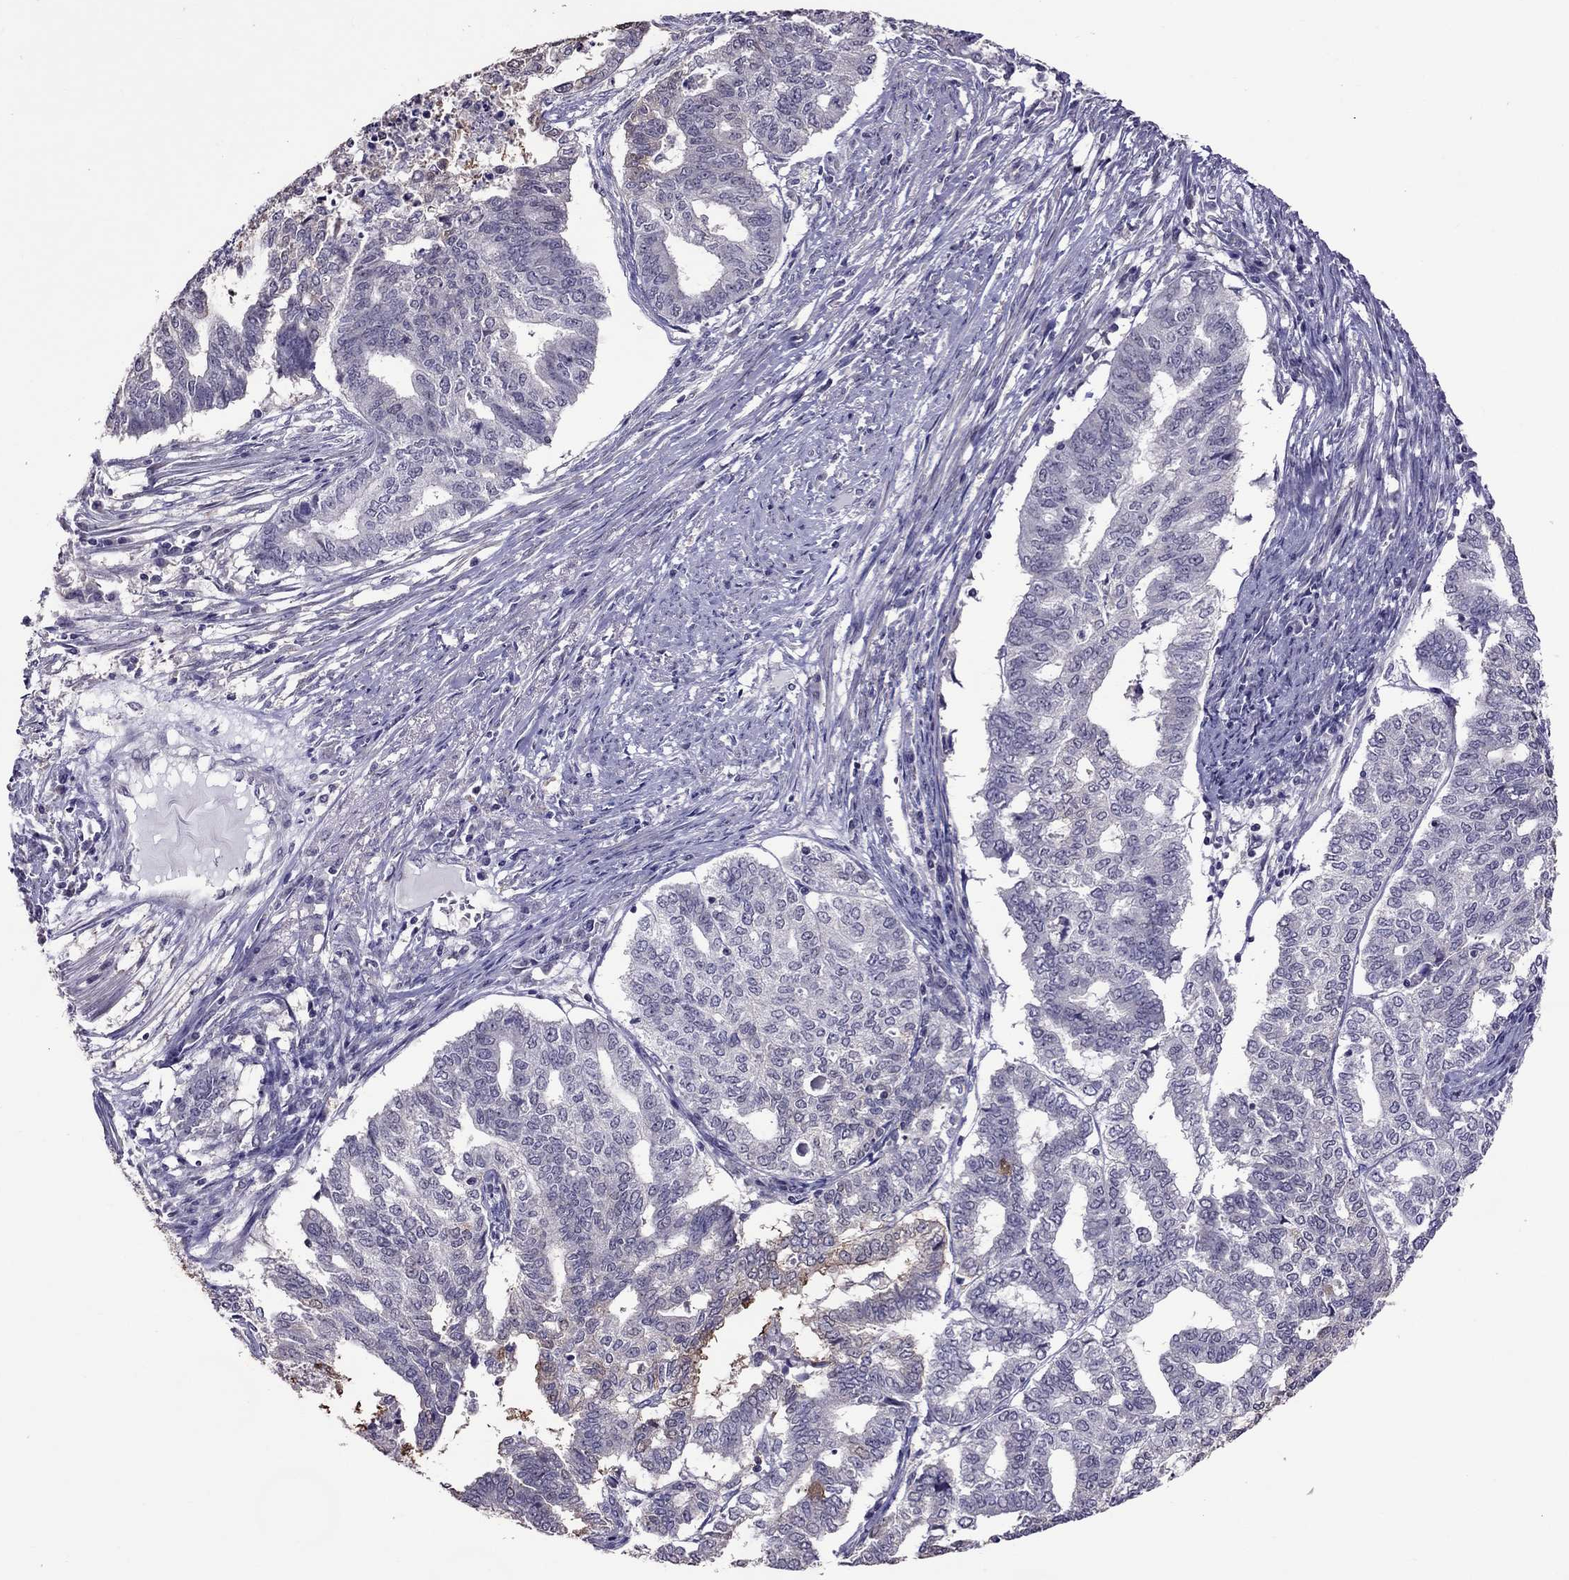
{"staining": {"intensity": "moderate", "quantity": "<25%", "location": "cytoplasmic/membranous"}, "tissue": "endometrial cancer", "cell_type": "Tumor cells", "image_type": "cancer", "snomed": [{"axis": "morphology", "description": "Adenocarcinoma, NOS"}, {"axis": "topography", "description": "Endometrium"}], "caption": "Immunohistochemistry (IHC) of endometrial cancer exhibits low levels of moderate cytoplasmic/membranous expression in about <25% of tumor cells.", "gene": "LRRC46", "patient": {"sex": "female", "age": 79}}